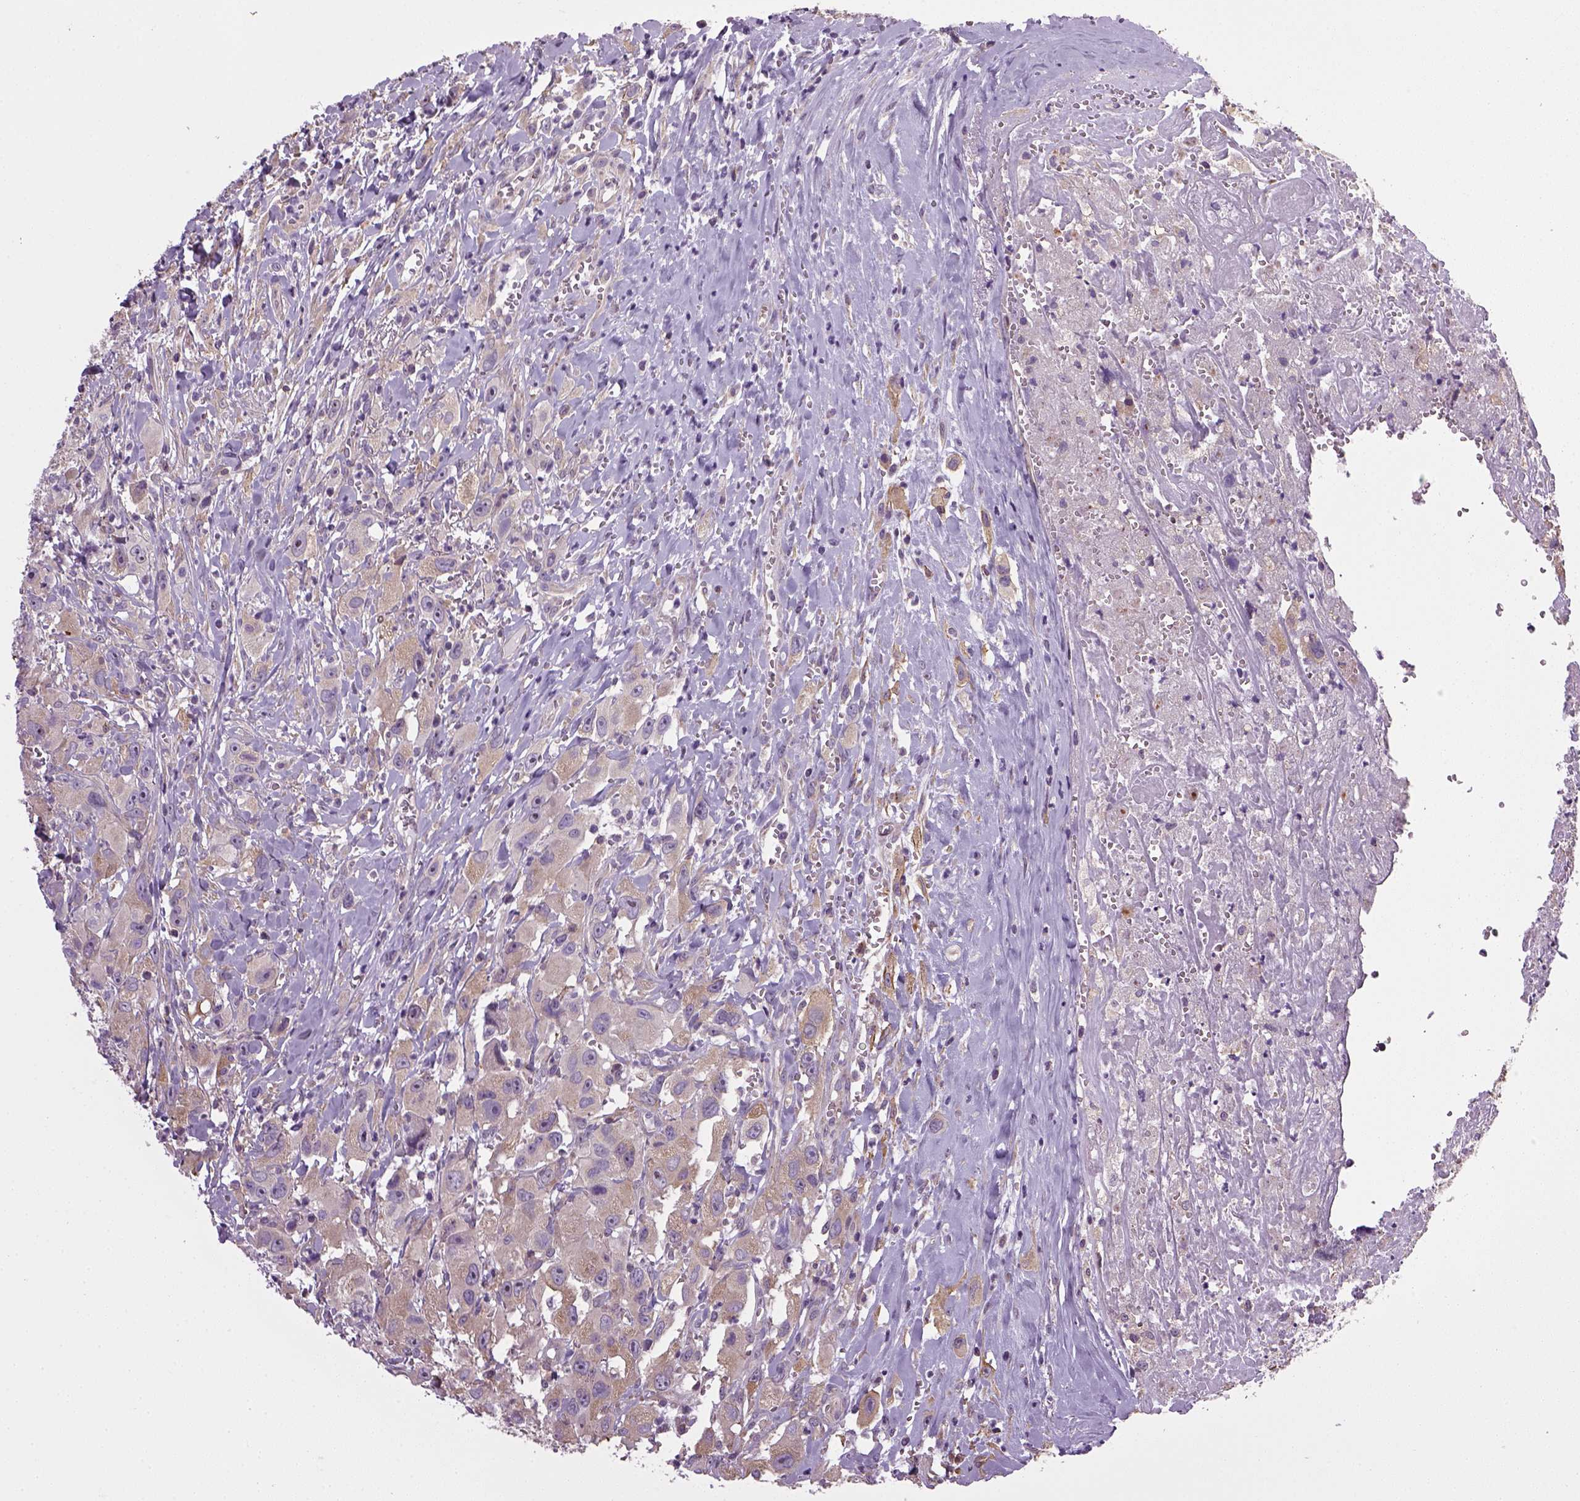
{"staining": {"intensity": "weak", "quantity": "25%-75%", "location": "cytoplasmic/membranous"}, "tissue": "head and neck cancer", "cell_type": "Tumor cells", "image_type": "cancer", "snomed": [{"axis": "morphology", "description": "Squamous cell carcinoma, NOS"}, {"axis": "morphology", "description": "Squamous cell carcinoma, metastatic, NOS"}, {"axis": "topography", "description": "Oral tissue"}, {"axis": "topography", "description": "Head-Neck"}], "caption": "Immunohistochemistry photomicrograph of neoplastic tissue: human squamous cell carcinoma (head and neck) stained using IHC displays low levels of weak protein expression localized specifically in the cytoplasmic/membranous of tumor cells, appearing as a cytoplasmic/membranous brown color.", "gene": "TPRG1", "patient": {"sex": "female", "age": 85}}